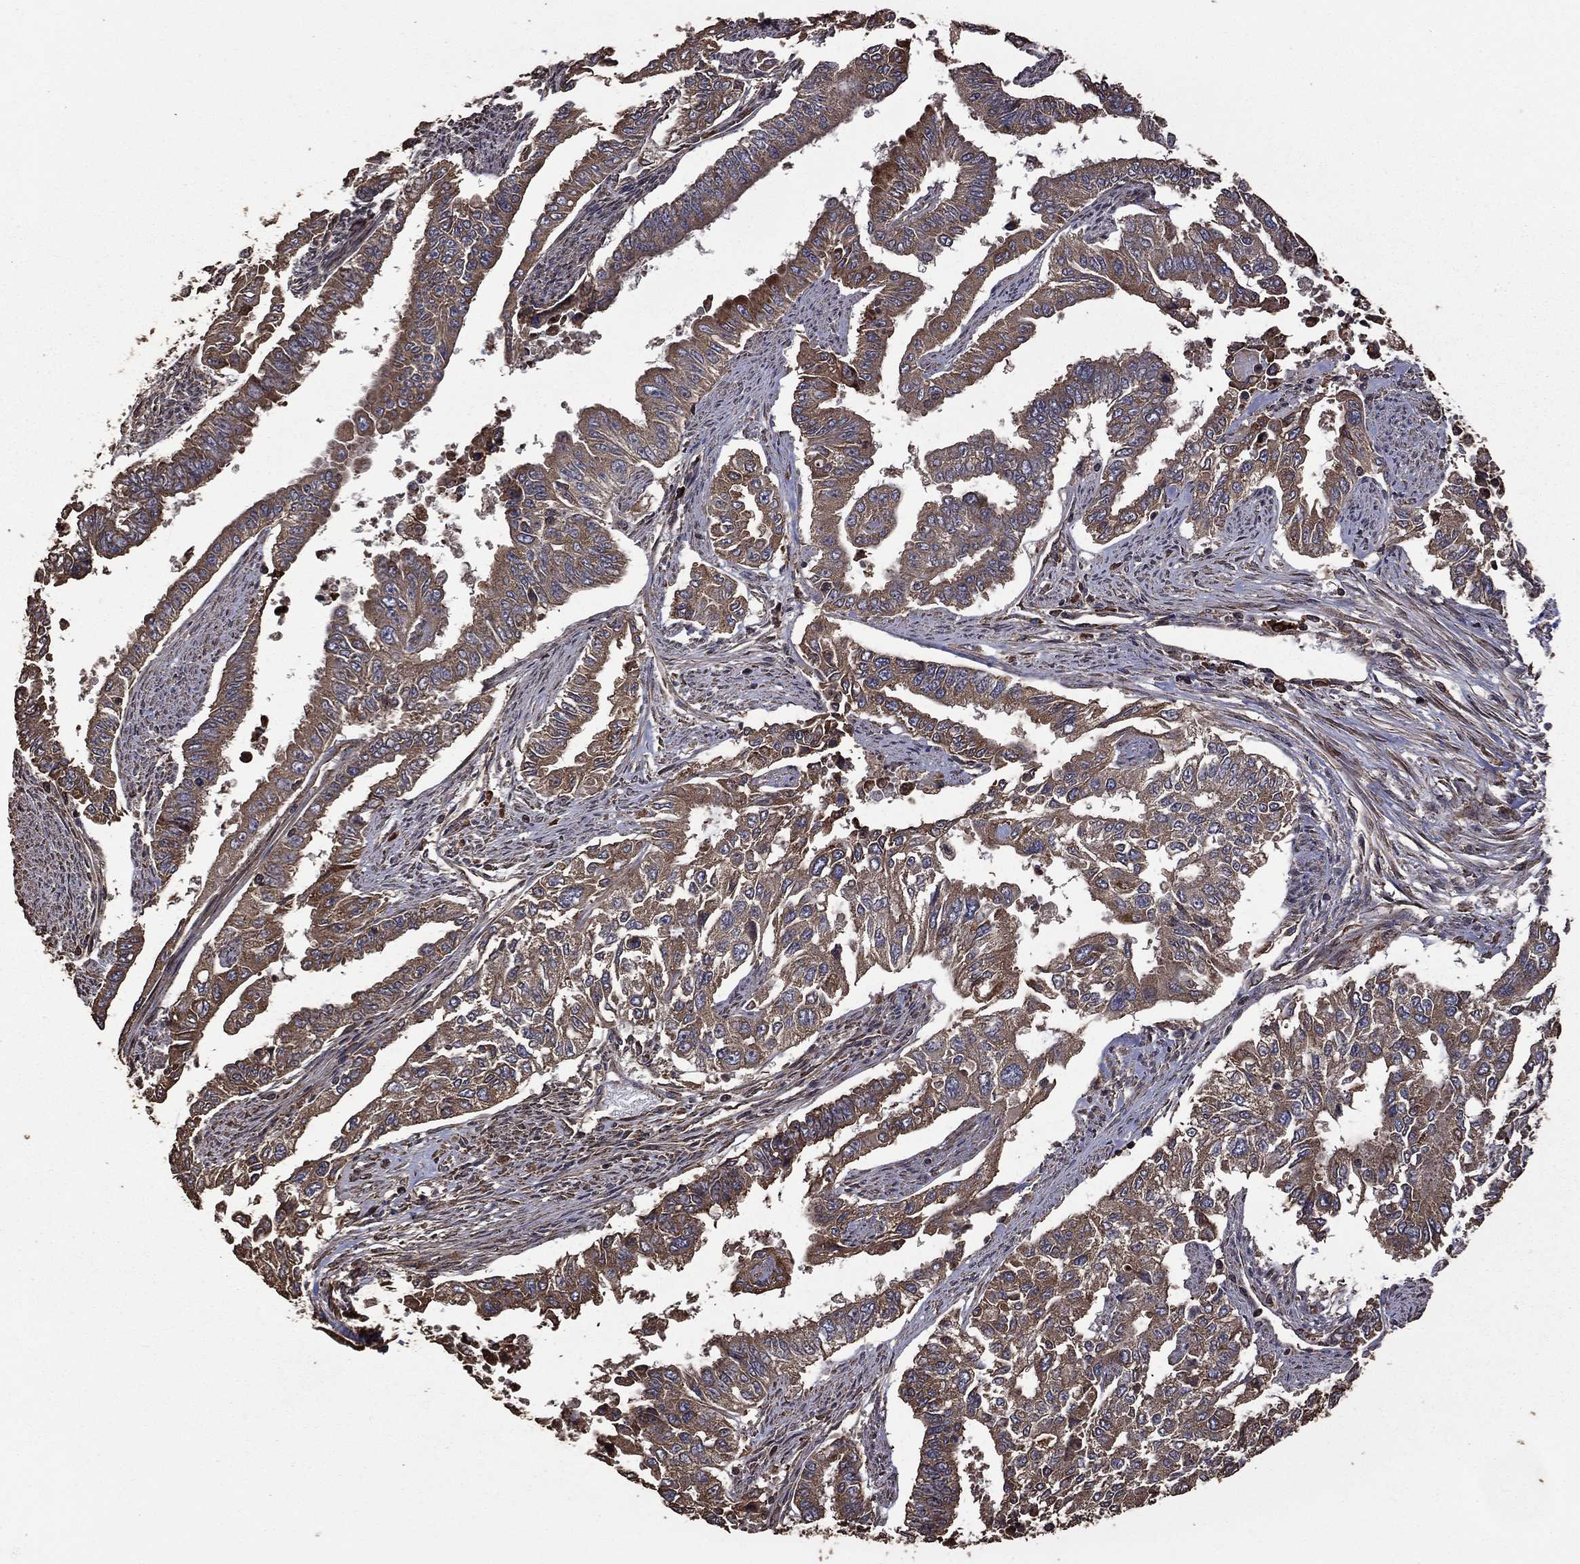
{"staining": {"intensity": "moderate", "quantity": ">75%", "location": "cytoplasmic/membranous"}, "tissue": "endometrial cancer", "cell_type": "Tumor cells", "image_type": "cancer", "snomed": [{"axis": "morphology", "description": "Adenocarcinoma, NOS"}, {"axis": "topography", "description": "Uterus"}], "caption": "Immunohistochemistry (IHC) (DAB (3,3'-diaminobenzidine)) staining of human adenocarcinoma (endometrial) exhibits moderate cytoplasmic/membranous protein staining in approximately >75% of tumor cells. Immunohistochemistry stains the protein in brown and the nuclei are stained blue.", "gene": "METTL27", "patient": {"sex": "female", "age": 59}}